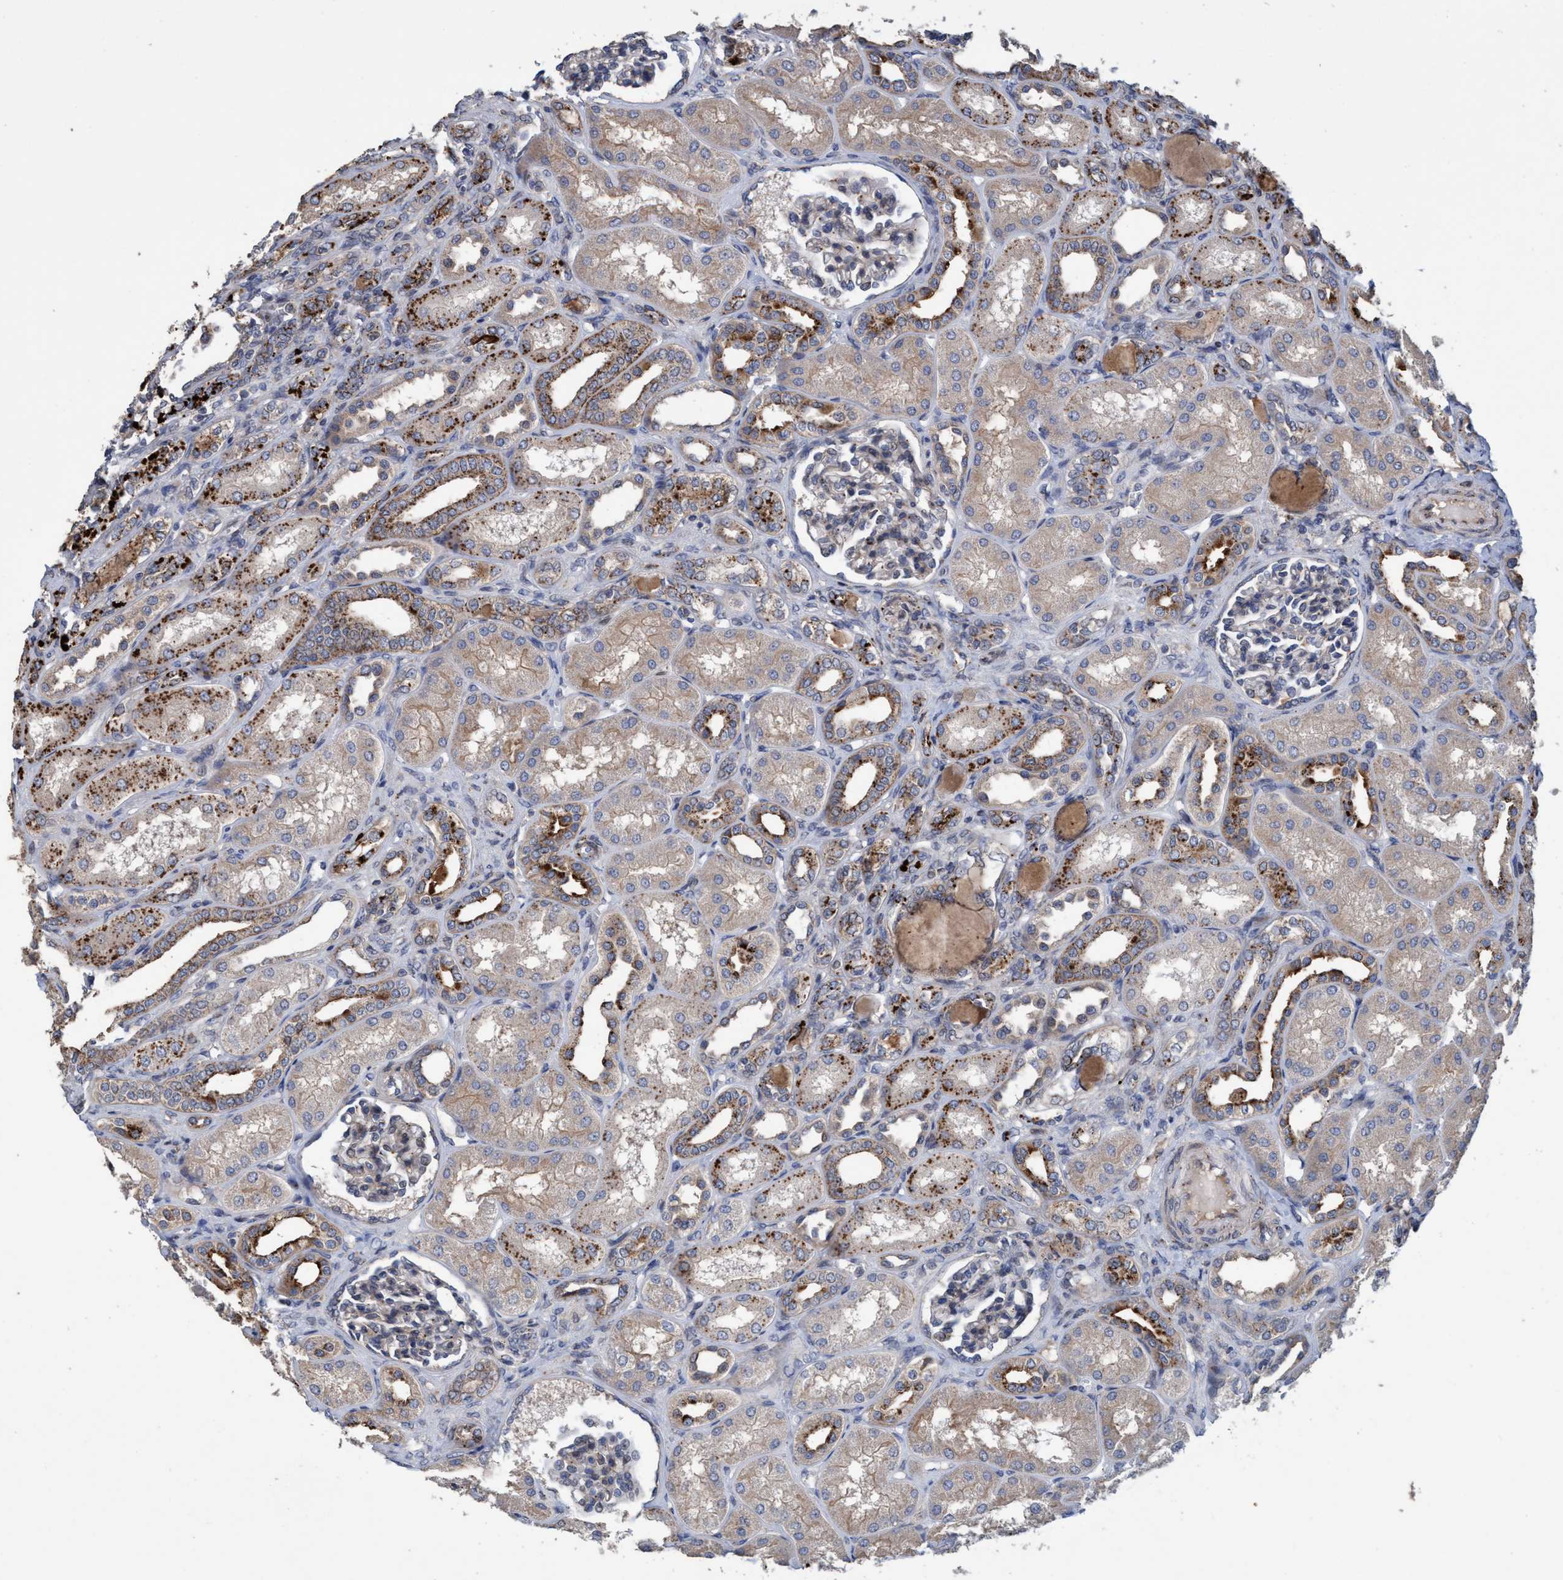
{"staining": {"intensity": "negative", "quantity": "none", "location": "none"}, "tissue": "kidney", "cell_type": "Cells in glomeruli", "image_type": "normal", "snomed": [{"axis": "morphology", "description": "Normal tissue, NOS"}, {"axis": "topography", "description": "Kidney"}], "caption": "Immunohistochemistry histopathology image of unremarkable kidney: kidney stained with DAB (3,3'-diaminobenzidine) displays no significant protein staining in cells in glomeruli.", "gene": "BBS9", "patient": {"sex": "male", "age": 7}}